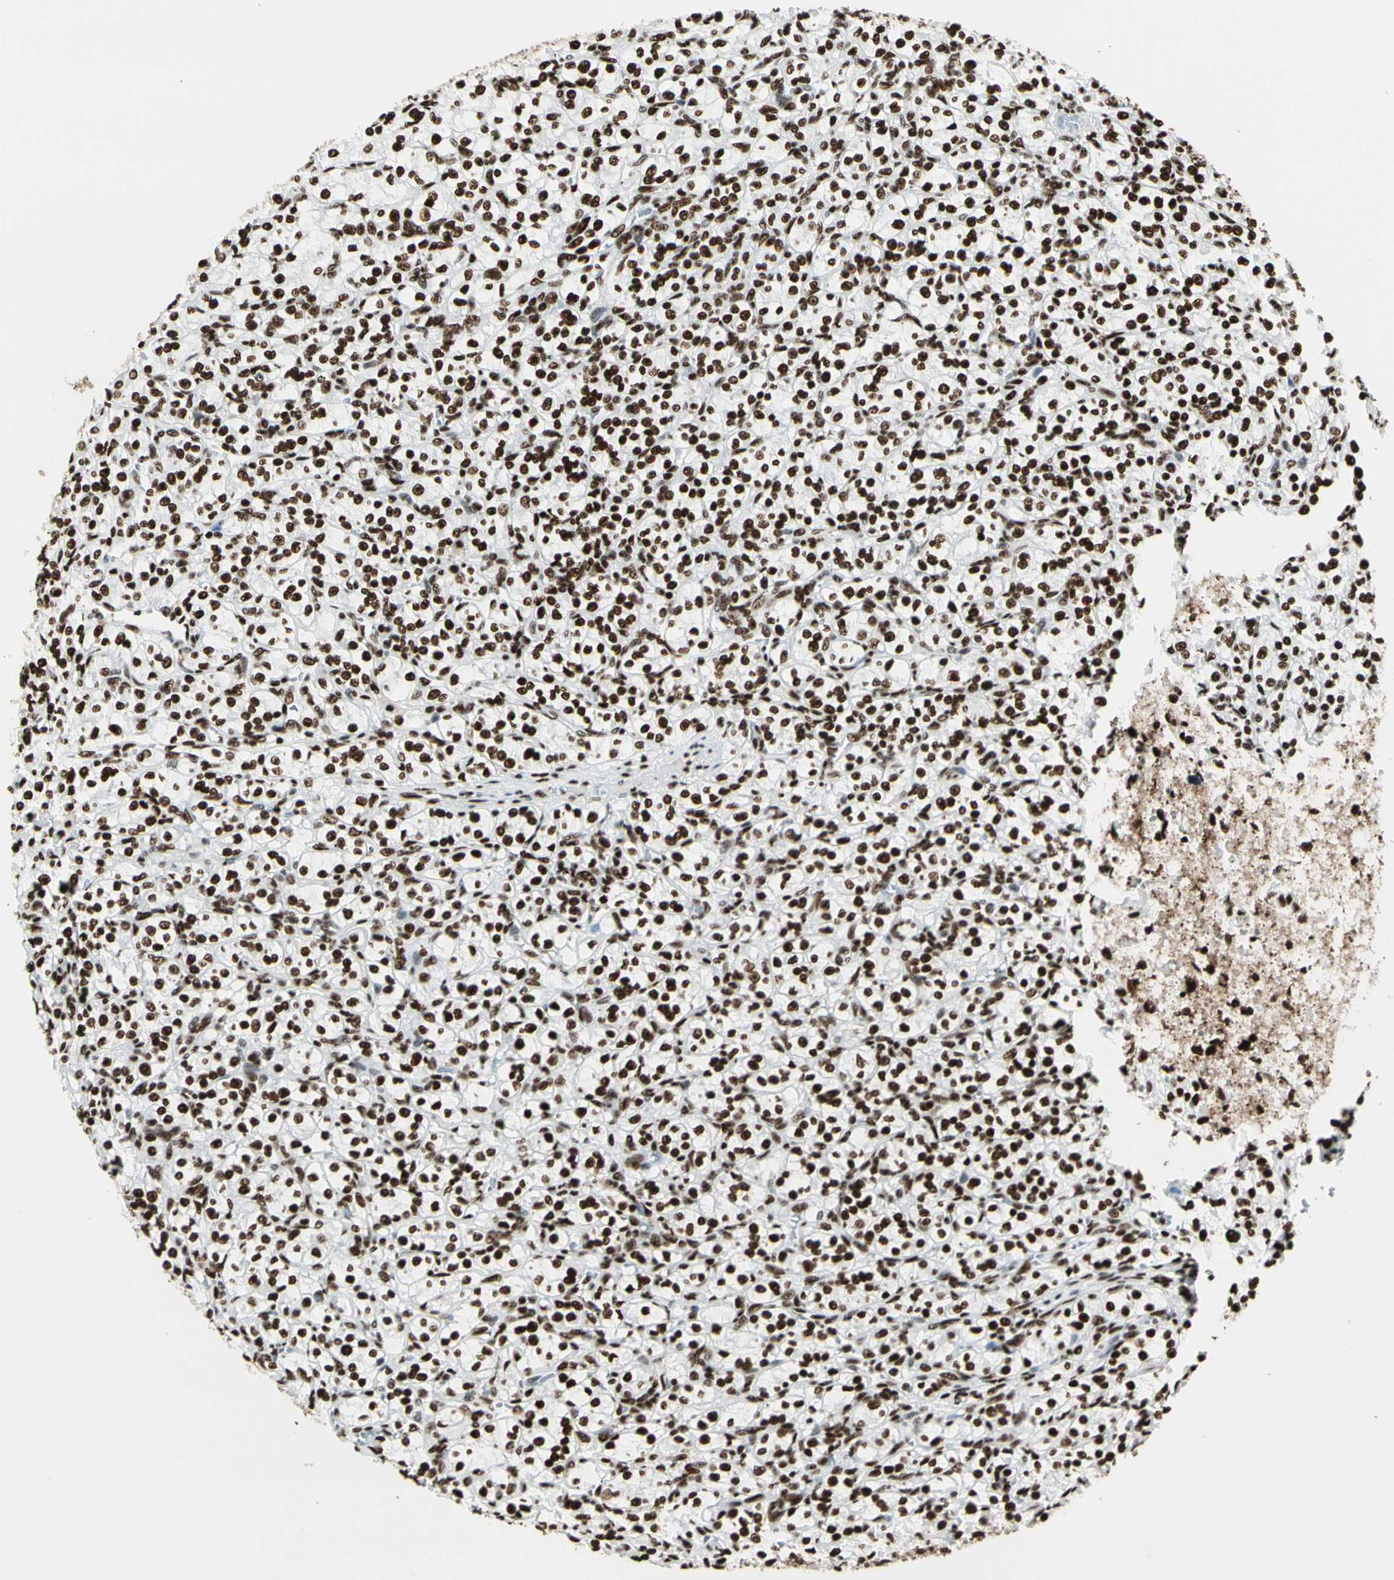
{"staining": {"intensity": "strong", "quantity": ">75%", "location": "nuclear"}, "tissue": "renal cancer", "cell_type": "Tumor cells", "image_type": "cancer", "snomed": [{"axis": "morphology", "description": "Adenocarcinoma, NOS"}, {"axis": "topography", "description": "Kidney"}], "caption": "Immunohistochemical staining of renal adenocarcinoma reveals high levels of strong nuclear positivity in approximately >75% of tumor cells. (Brightfield microscopy of DAB IHC at high magnification).", "gene": "CCAR1", "patient": {"sex": "male", "age": 77}}